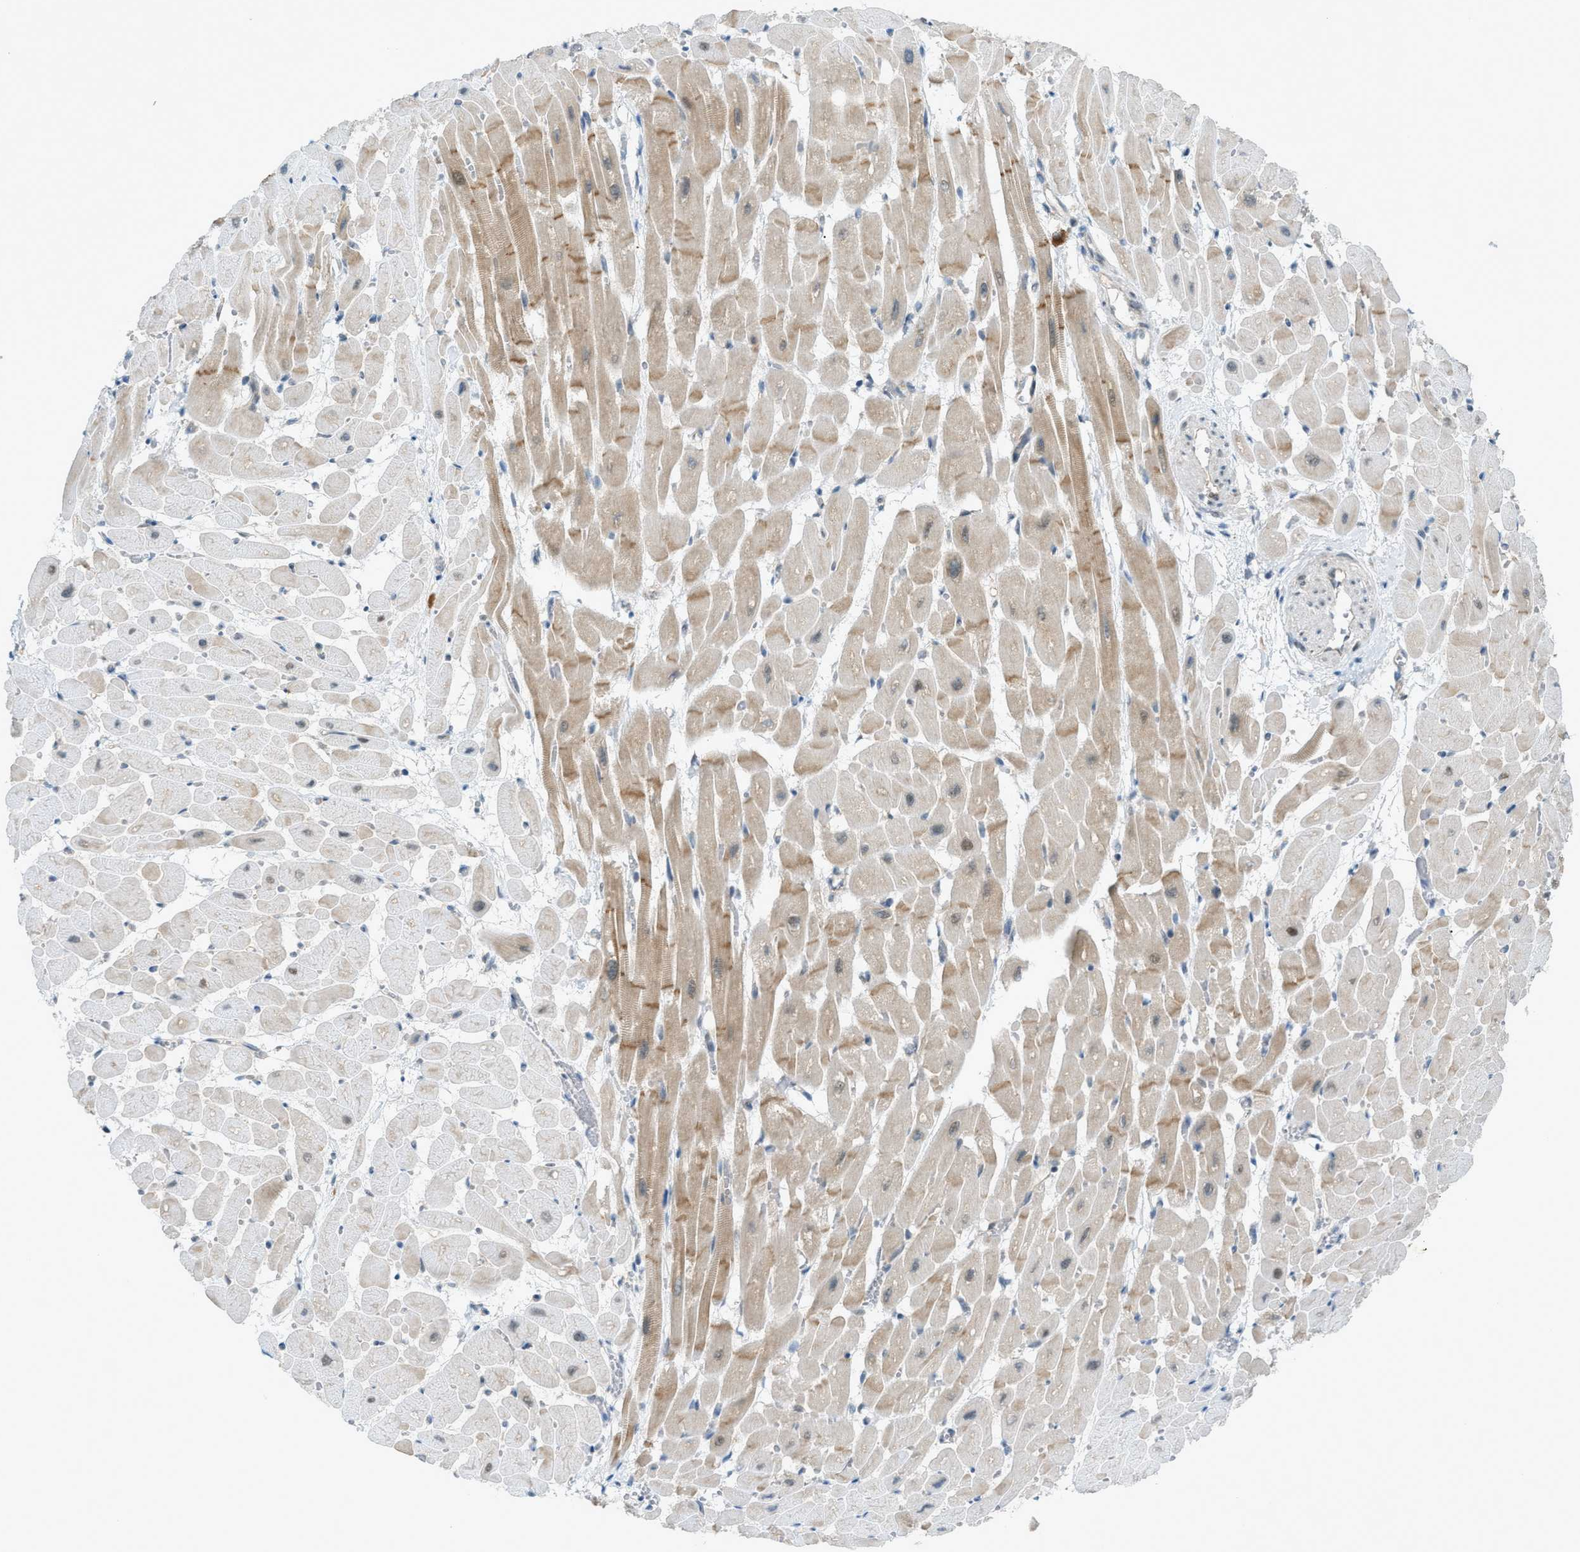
{"staining": {"intensity": "moderate", "quantity": "<25%", "location": "cytoplasmic/membranous"}, "tissue": "heart muscle", "cell_type": "Cardiomyocytes", "image_type": "normal", "snomed": [{"axis": "morphology", "description": "Normal tissue, NOS"}, {"axis": "topography", "description": "Heart"}], "caption": "Cardiomyocytes display low levels of moderate cytoplasmic/membranous expression in approximately <25% of cells in normal heart muscle. The staining was performed using DAB to visualize the protein expression in brown, while the nuclei were stained in blue with hematoxylin (Magnification: 20x).", "gene": "DYRK1A", "patient": {"sex": "male", "age": 45}}